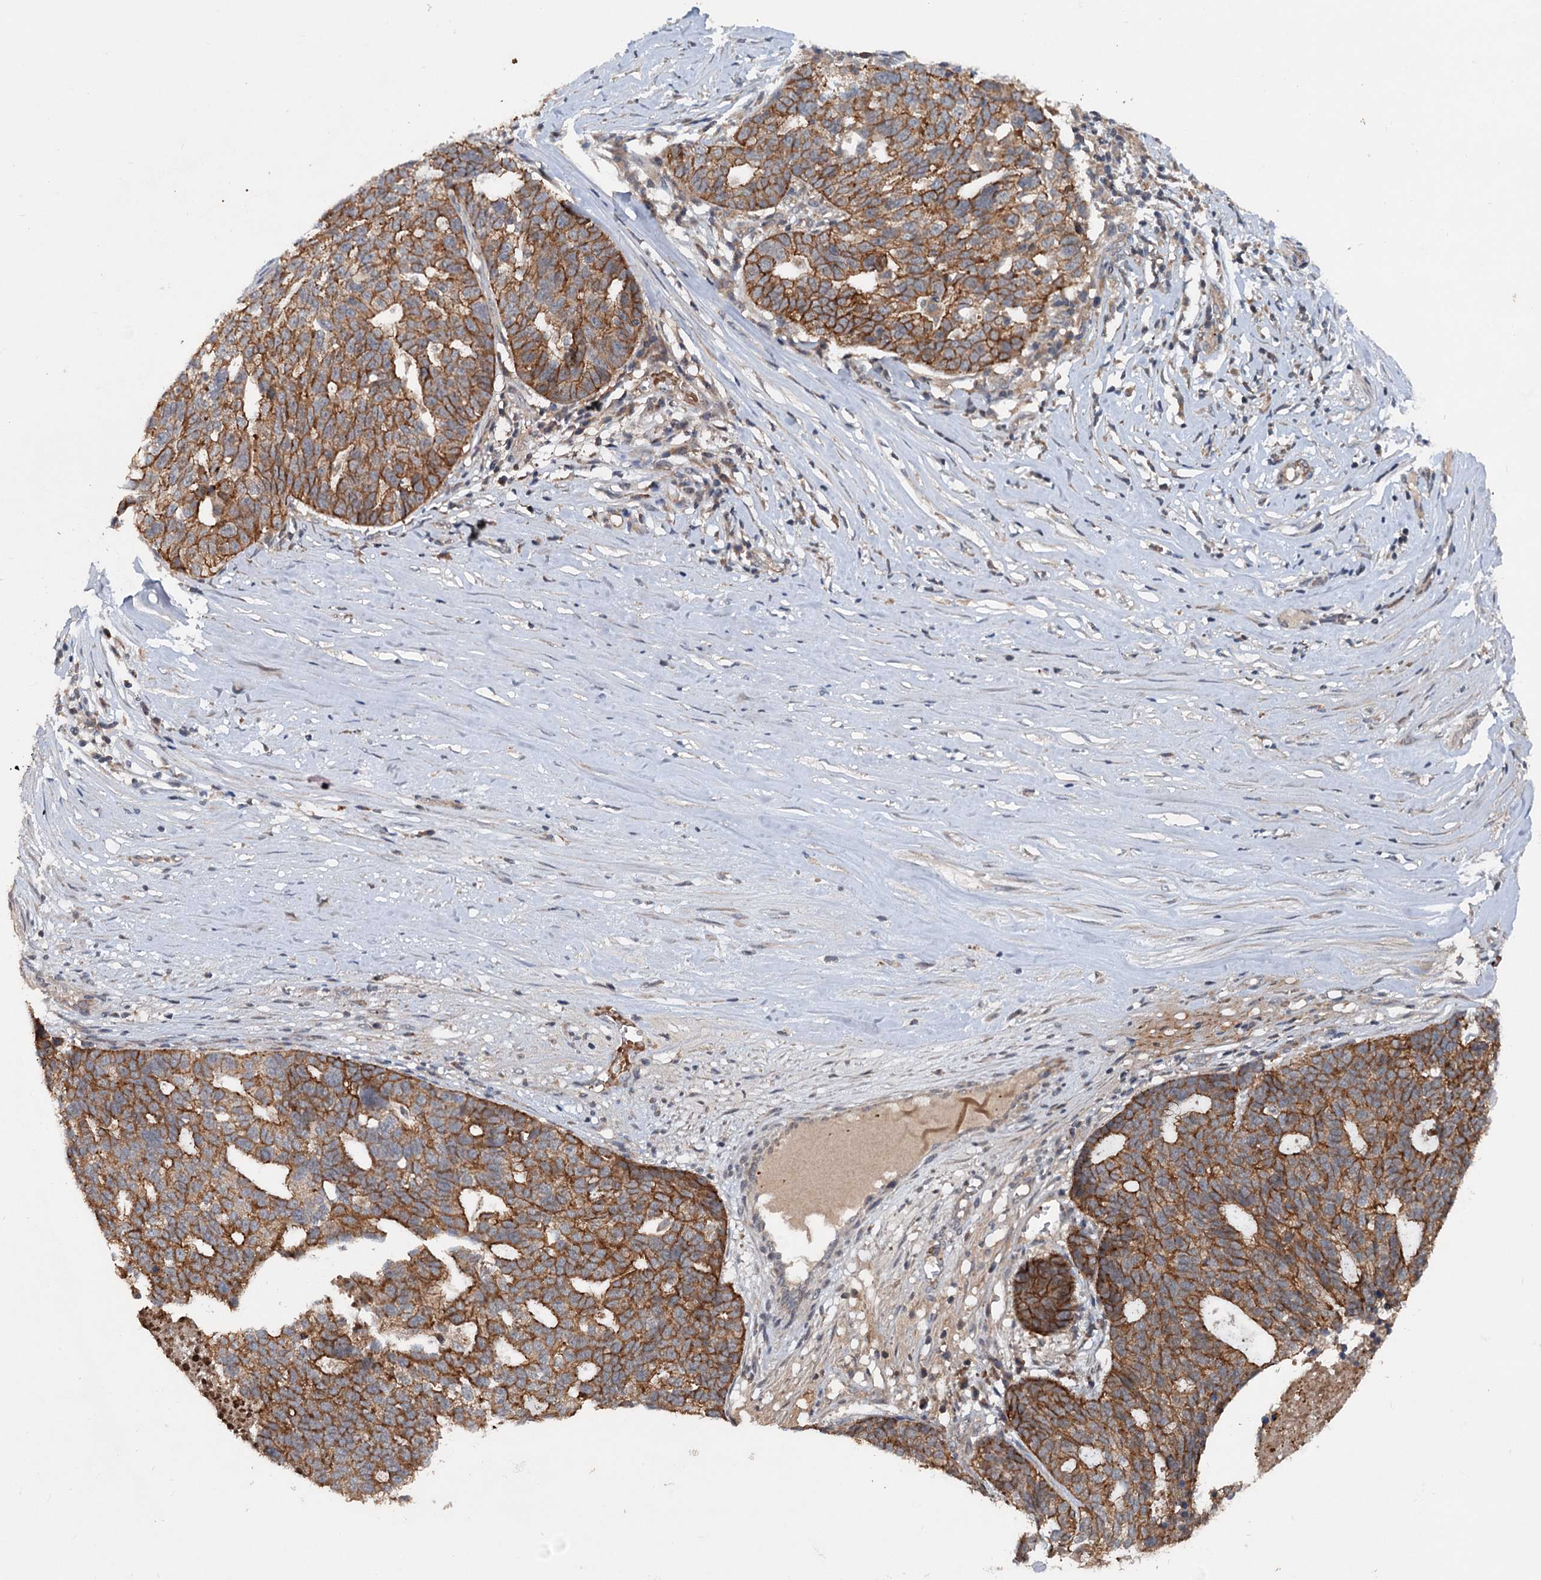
{"staining": {"intensity": "moderate", "quantity": ">75%", "location": "cytoplasmic/membranous"}, "tissue": "ovarian cancer", "cell_type": "Tumor cells", "image_type": "cancer", "snomed": [{"axis": "morphology", "description": "Cystadenocarcinoma, serous, NOS"}, {"axis": "topography", "description": "Ovary"}], "caption": "DAB immunohistochemical staining of serous cystadenocarcinoma (ovarian) exhibits moderate cytoplasmic/membranous protein positivity in about >75% of tumor cells.", "gene": "N4BP2L2", "patient": {"sex": "female", "age": 59}}